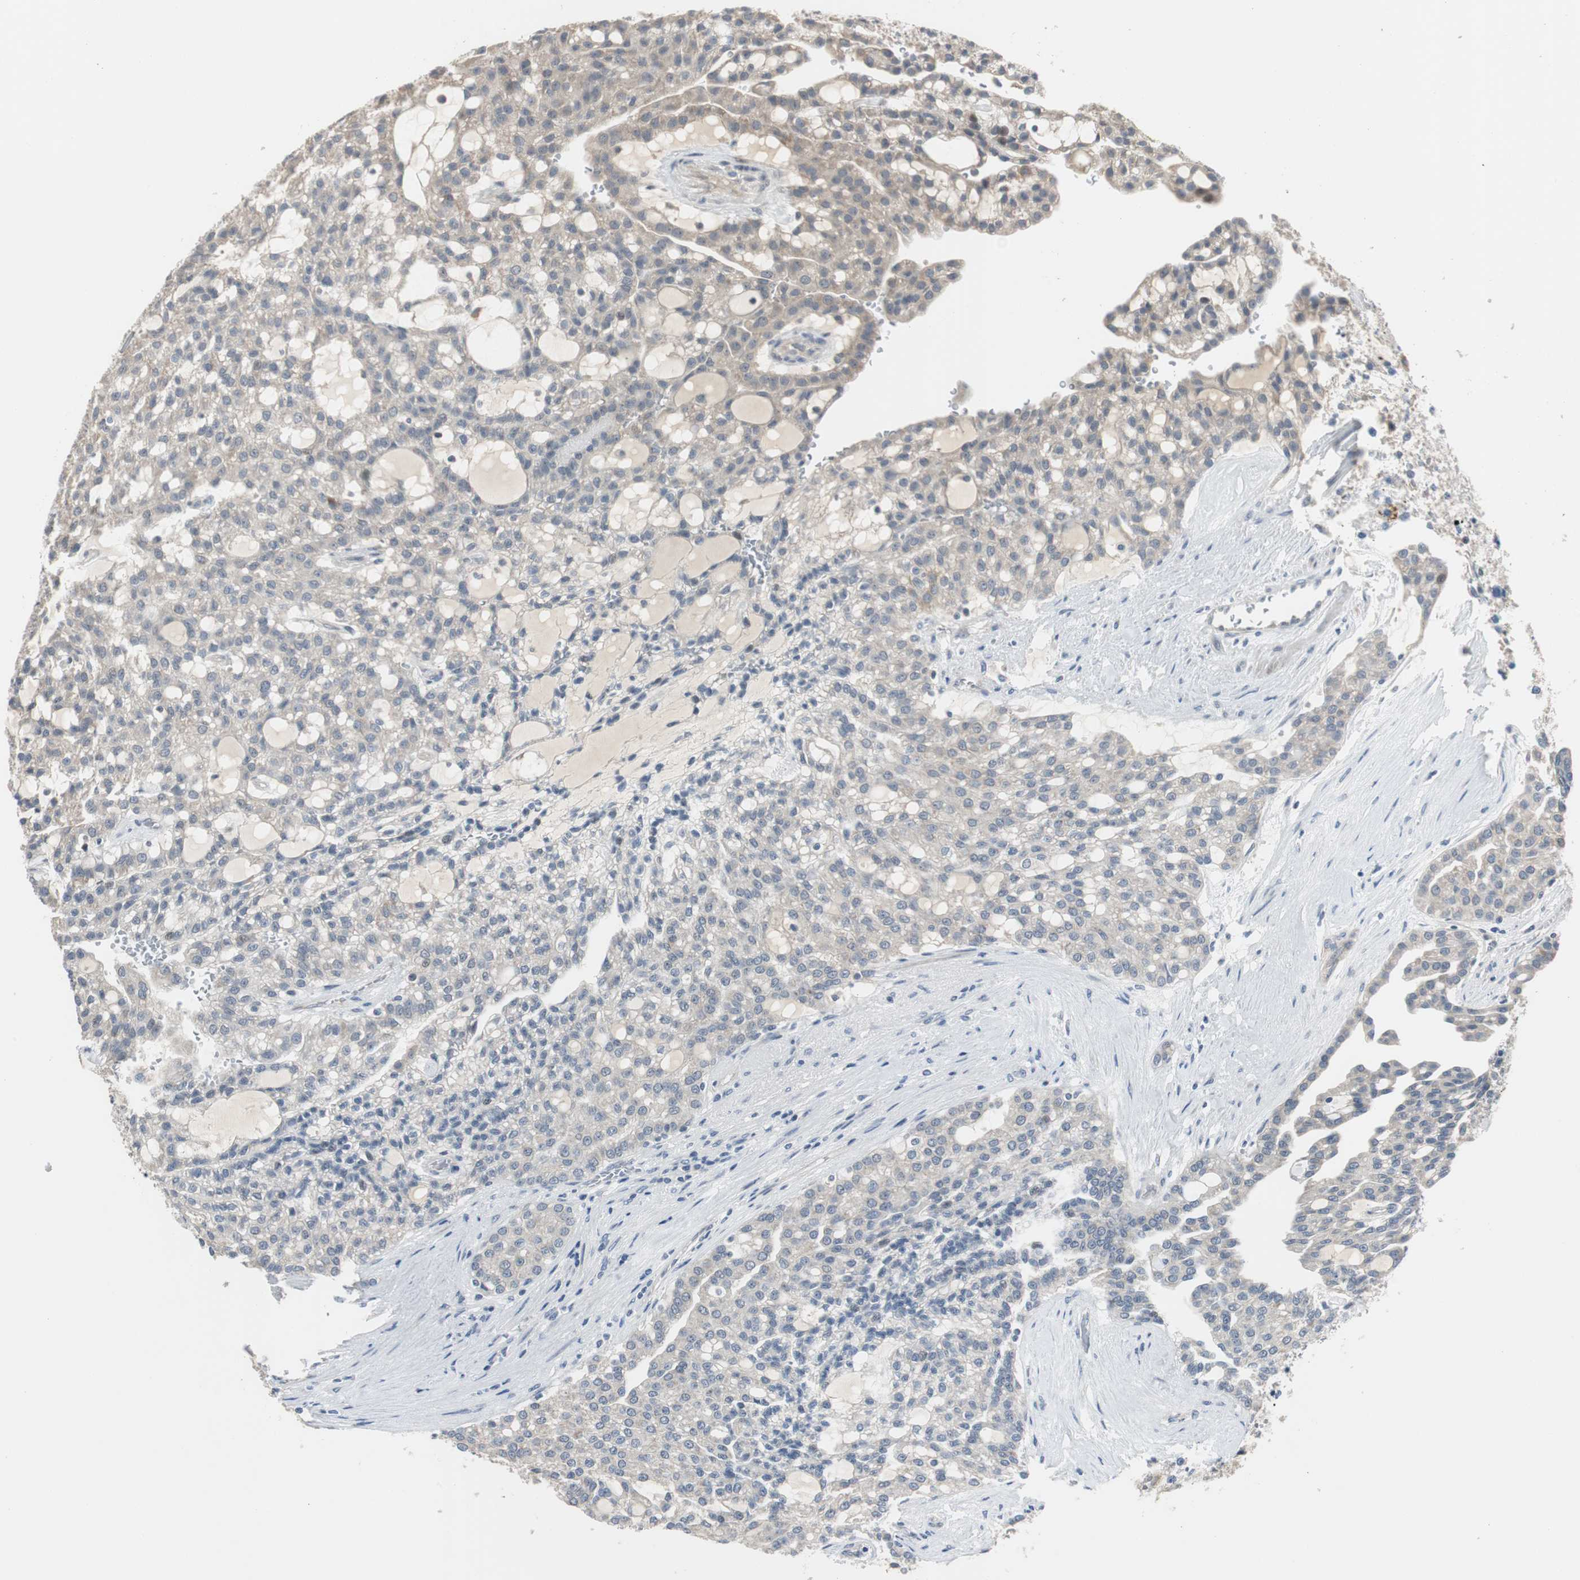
{"staining": {"intensity": "weak", "quantity": "25%-75%", "location": "cytoplasmic/membranous"}, "tissue": "renal cancer", "cell_type": "Tumor cells", "image_type": "cancer", "snomed": [{"axis": "morphology", "description": "Adenocarcinoma, NOS"}, {"axis": "topography", "description": "Kidney"}], "caption": "IHC of human renal adenocarcinoma shows low levels of weak cytoplasmic/membranous expression in about 25%-75% of tumor cells.", "gene": "MYT1", "patient": {"sex": "male", "age": 63}}